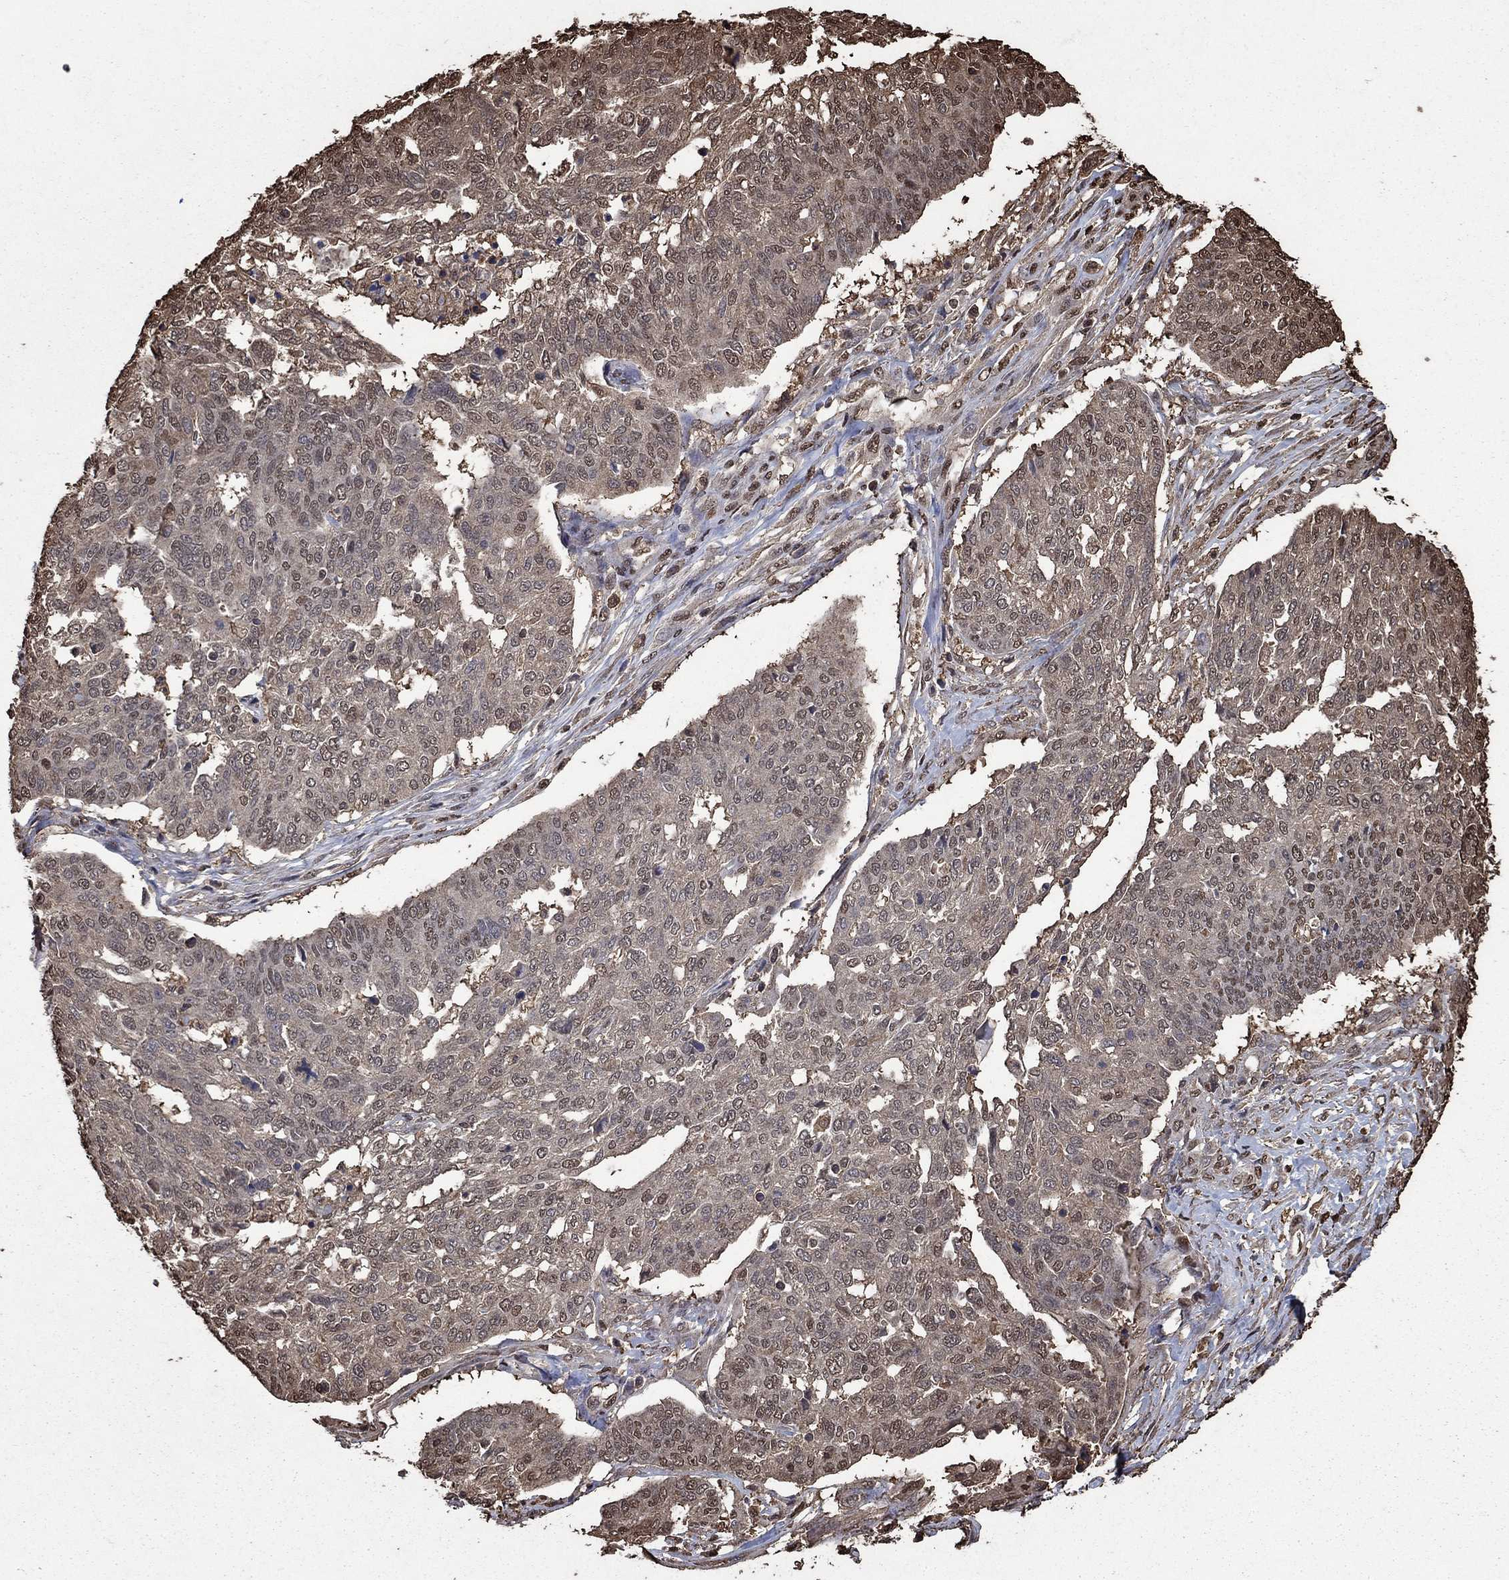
{"staining": {"intensity": "weak", "quantity": "<25%", "location": "cytoplasmic/membranous"}, "tissue": "ovarian cancer", "cell_type": "Tumor cells", "image_type": "cancer", "snomed": [{"axis": "morphology", "description": "Cystadenocarcinoma, serous, NOS"}, {"axis": "topography", "description": "Ovary"}], "caption": "High power microscopy image of an immunohistochemistry histopathology image of ovarian cancer (serous cystadenocarcinoma), revealing no significant expression in tumor cells.", "gene": "GAPDH", "patient": {"sex": "female", "age": 67}}